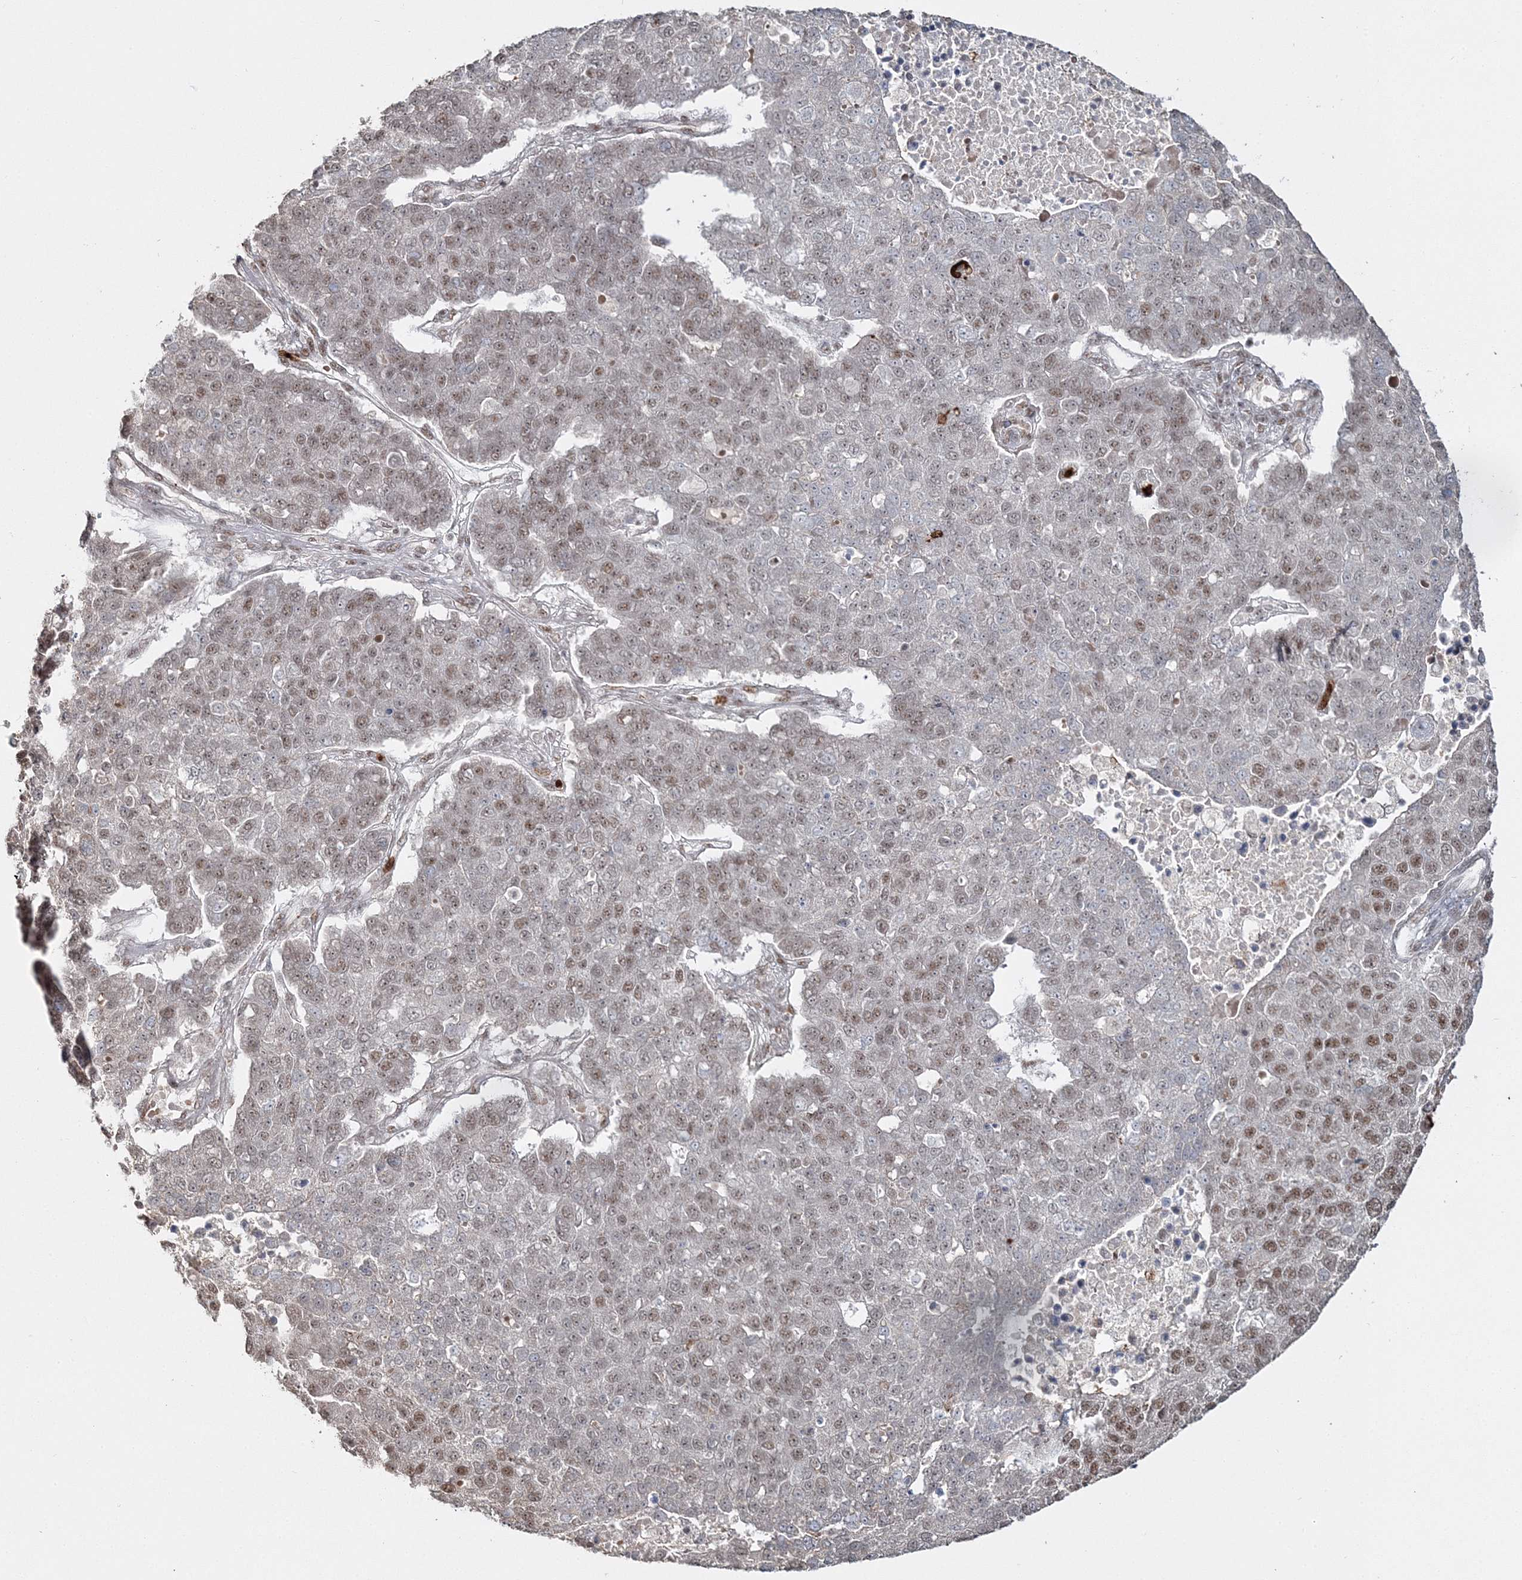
{"staining": {"intensity": "moderate", "quantity": "25%-75%", "location": "nuclear"}, "tissue": "pancreatic cancer", "cell_type": "Tumor cells", "image_type": "cancer", "snomed": [{"axis": "morphology", "description": "Adenocarcinoma, NOS"}, {"axis": "topography", "description": "Pancreas"}], "caption": "Immunohistochemical staining of human pancreatic cancer (adenocarcinoma) shows medium levels of moderate nuclear positivity in approximately 25%-75% of tumor cells. (brown staining indicates protein expression, while blue staining denotes nuclei).", "gene": "QRICH1", "patient": {"sex": "female", "age": 61}}